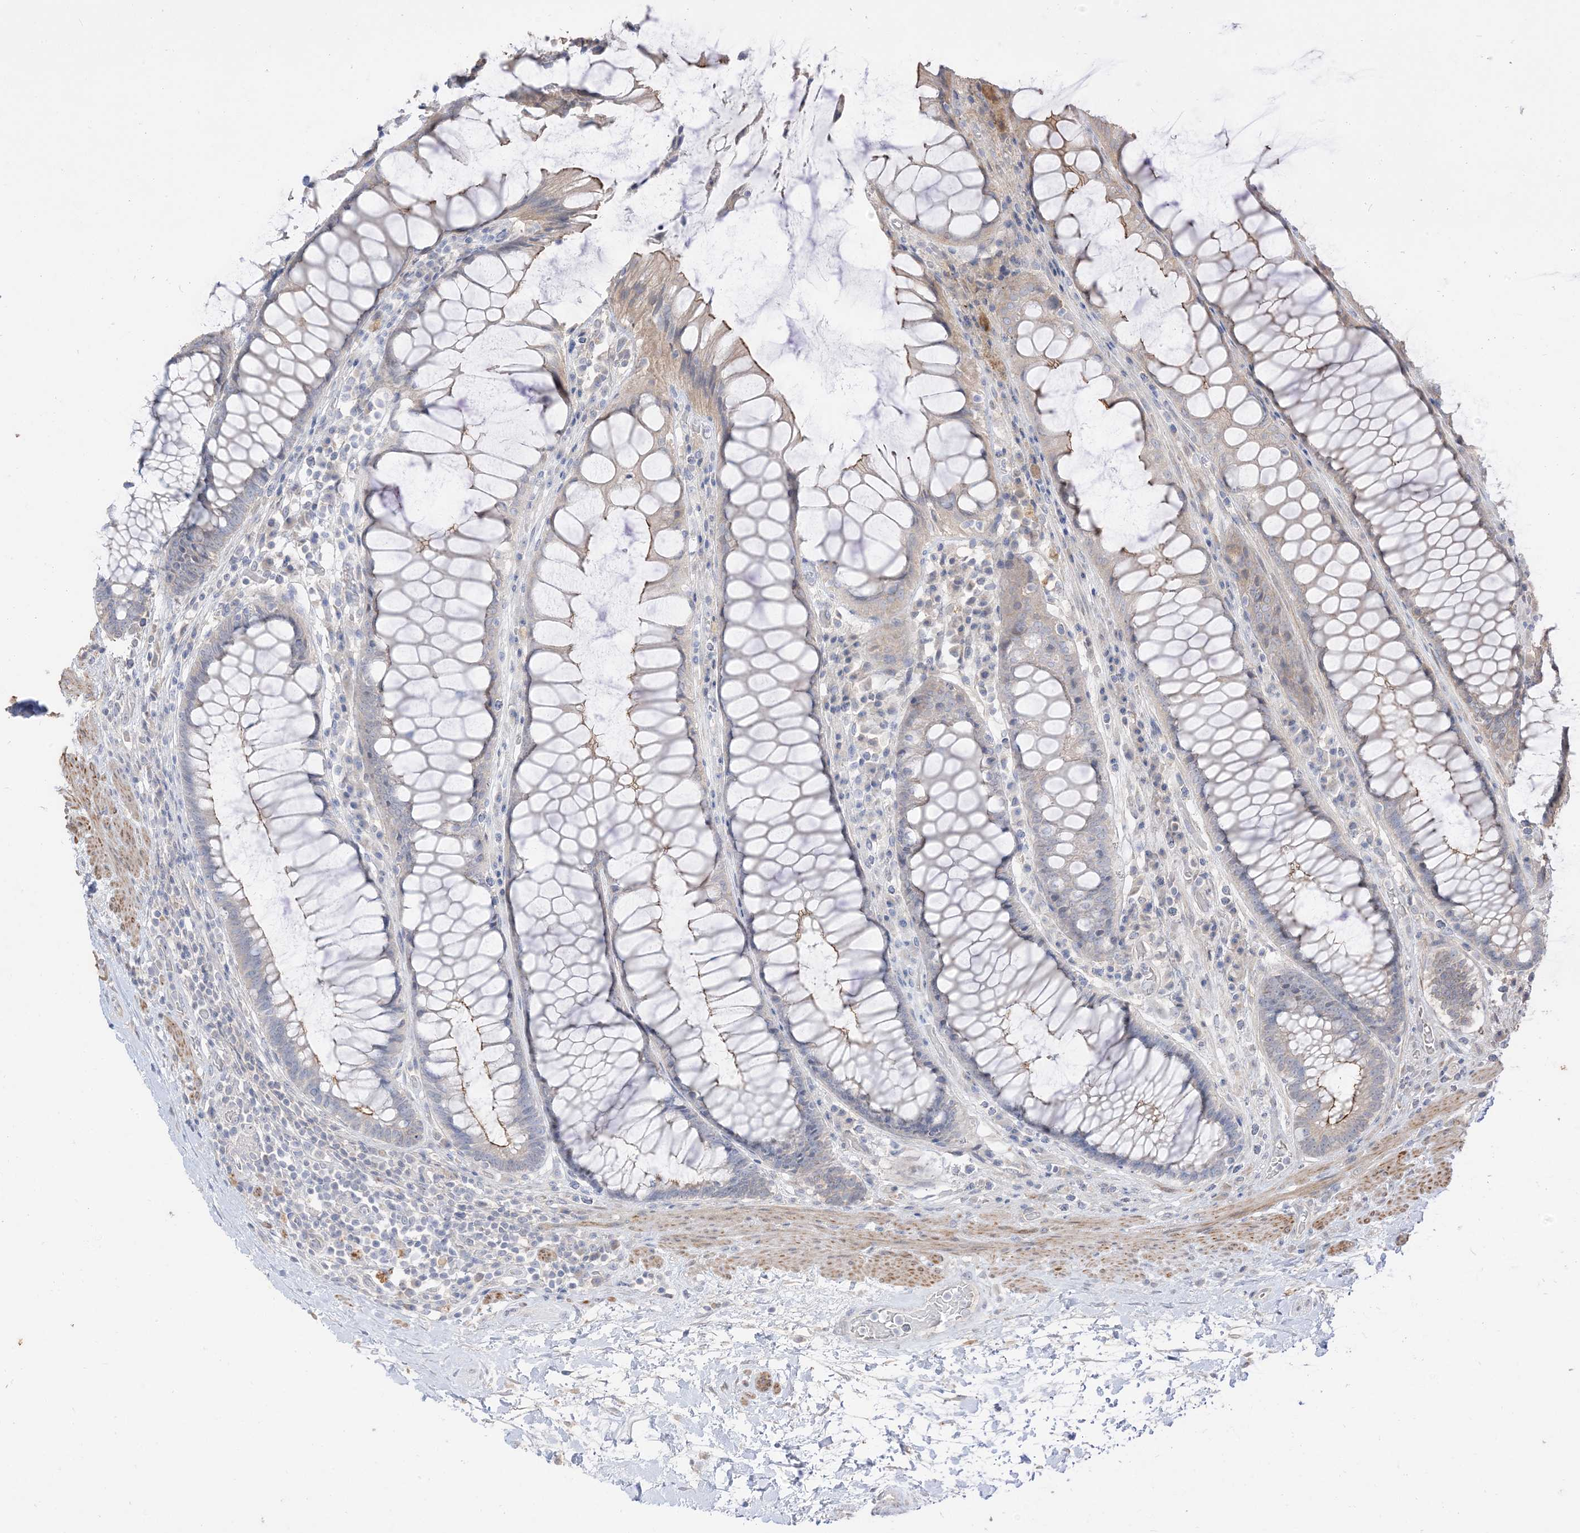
{"staining": {"intensity": "moderate", "quantity": "25%-75%", "location": "cytoplasmic/membranous"}, "tissue": "rectum", "cell_type": "Glandular cells", "image_type": "normal", "snomed": [{"axis": "morphology", "description": "Normal tissue, NOS"}, {"axis": "topography", "description": "Rectum"}], "caption": "This image exhibits immunohistochemistry staining of normal human rectum, with medium moderate cytoplasmic/membranous staining in approximately 25%-75% of glandular cells.", "gene": "RNF175", "patient": {"sex": "male", "age": 64}}